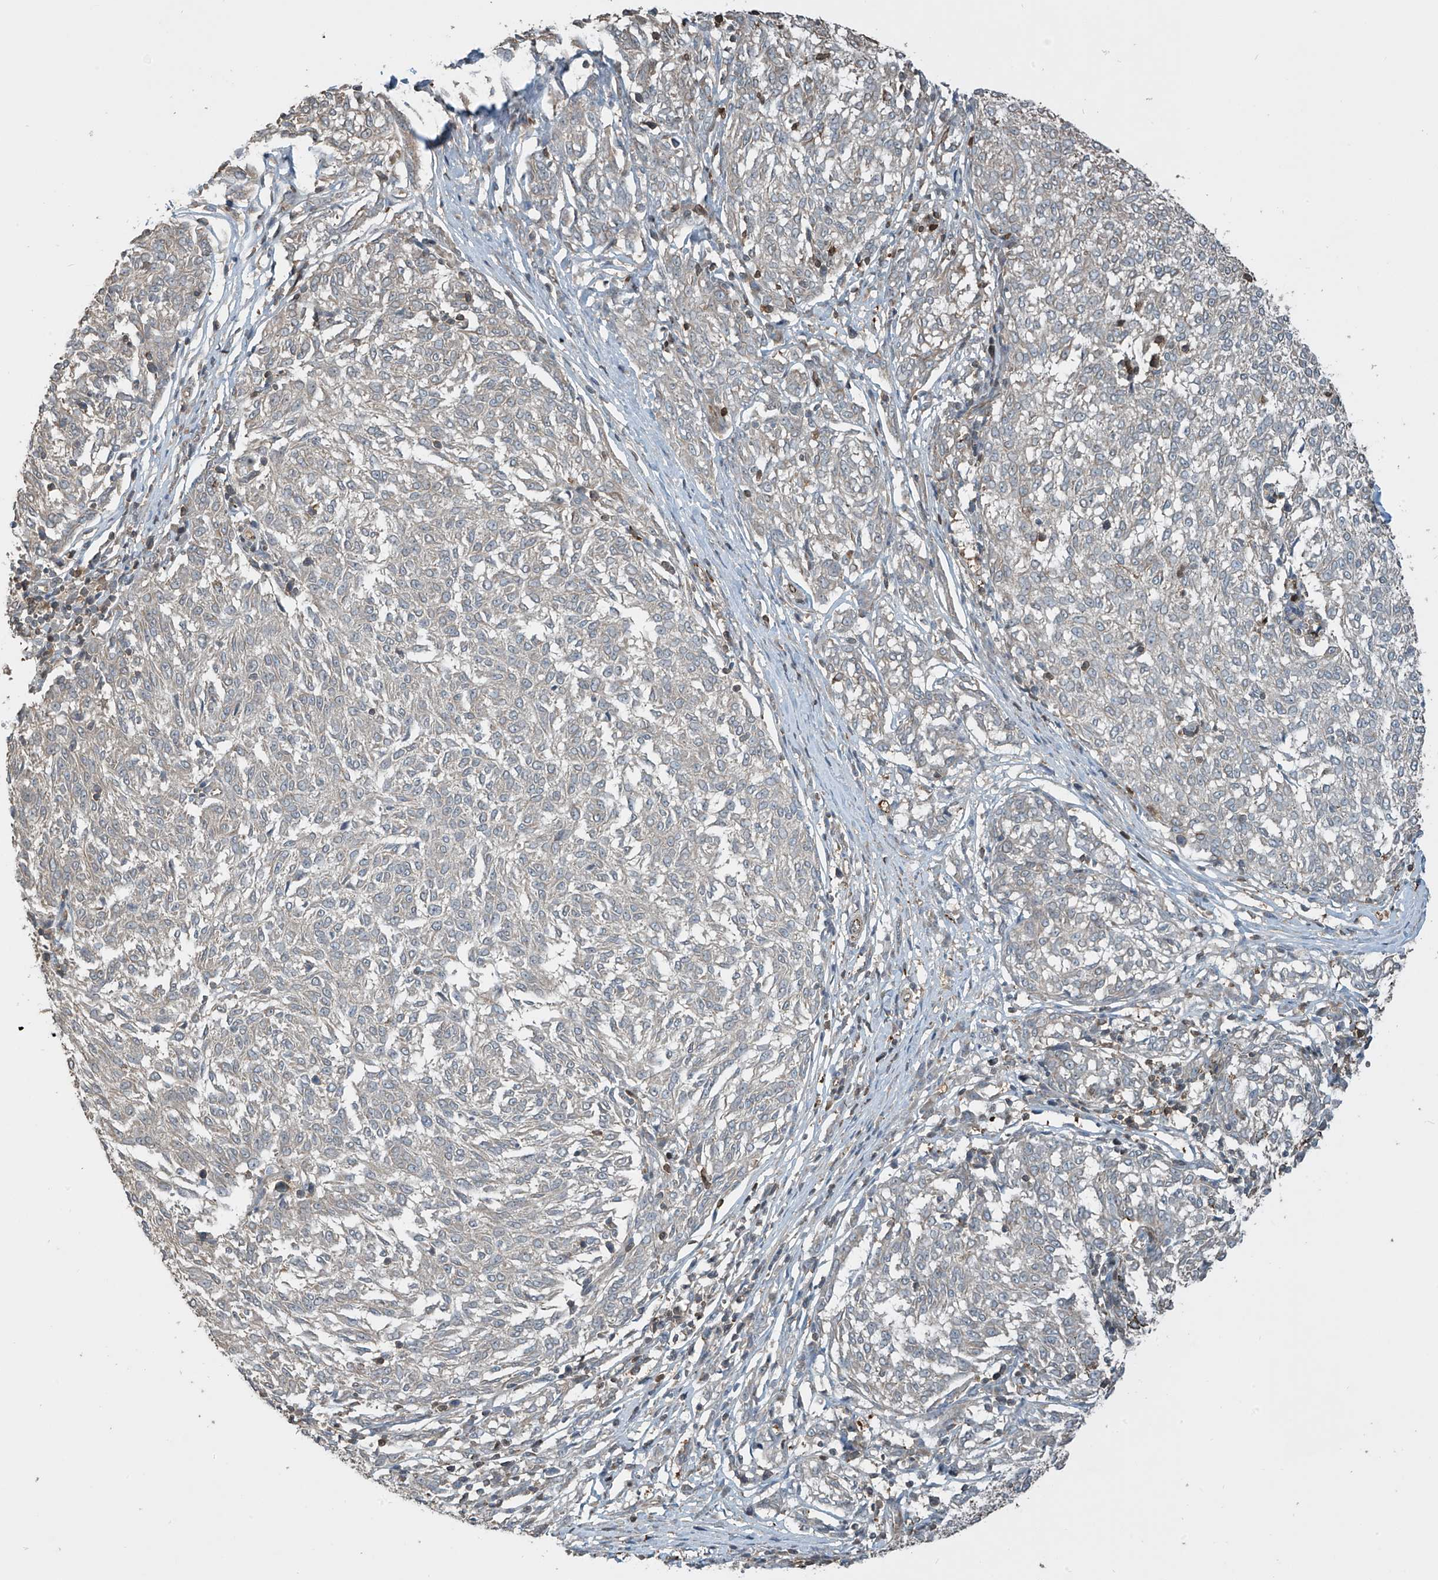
{"staining": {"intensity": "negative", "quantity": "none", "location": "none"}, "tissue": "melanoma", "cell_type": "Tumor cells", "image_type": "cancer", "snomed": [{"axis": "morphology", "description": "Malignant melanoma, NOS"}, {"axis": "topography", "description": "Skin"}], "caption": "Immunohistochemical staining of human malignant melanoma demonstrates no significant positivity in tumor cells.", "gene": "SH3BGRL3", "patient": {"sex": "female", "age": 72}}